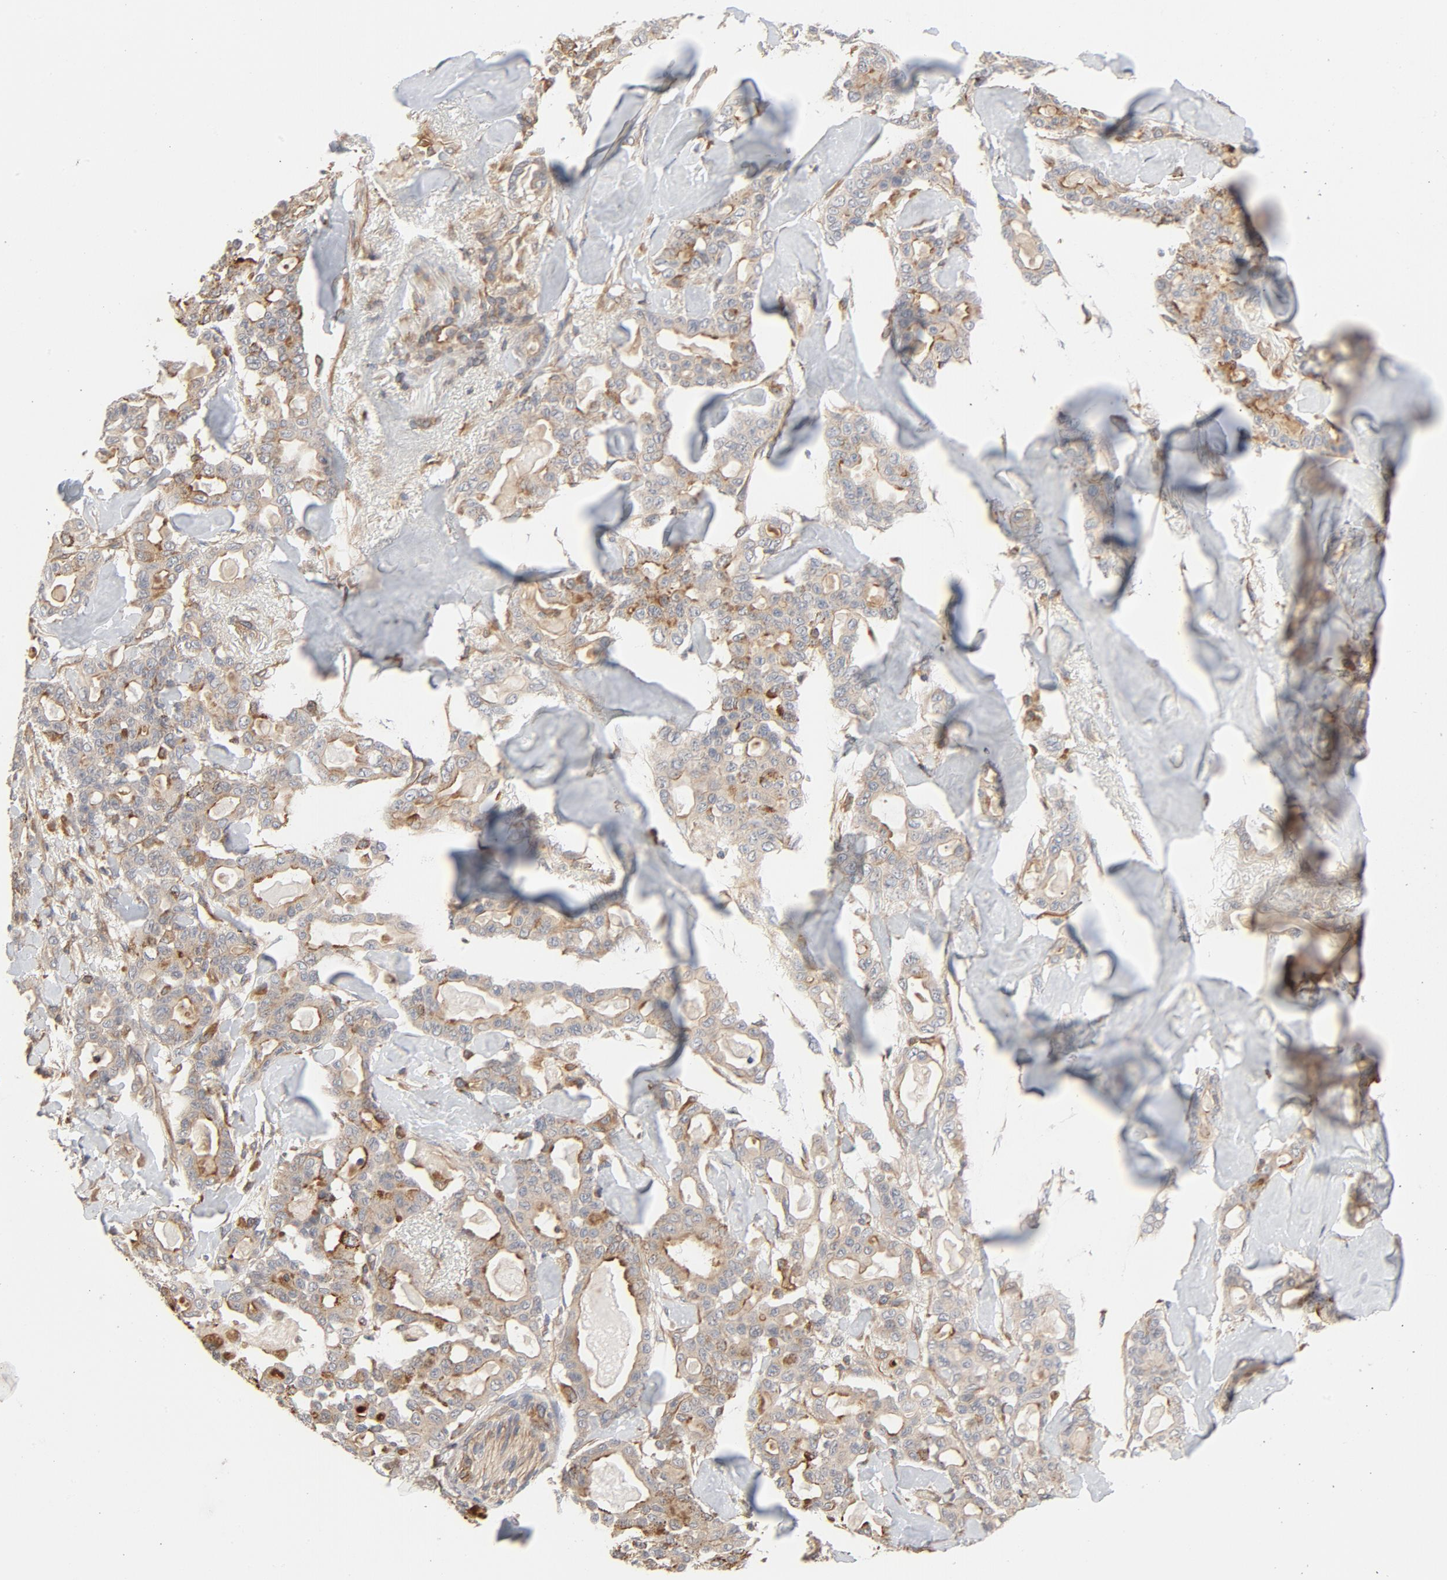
{"staining": {"intensity": "moderate", "quantity": ">75%", "location": "cytoplasmic/membranous"}, "tissue": "pancreatic cancer", "cell_type": "Tumor cells", "image_type": "cancer", "snomed": [{"axis": "morphology", "description": "Adenocarcinoma, NOS"}, {"axis": "topography", "description": "Pancreas"}], "caption": "High-magnification brightfield microscopy of pancreatic adenocarcinoma stained with DAB (3,3'-diaminobenzidine) (brown) and counterstained with hematoxylin (blue). tumor cells exhibit moderate cytoplasmic/membranous staining is seen in about>75% of cells. The protein of interest is shown in brown color, while the nuclei are stained blue.", "gene": "TRIOBP", "patient": {"sex": "male", "age": 63}}